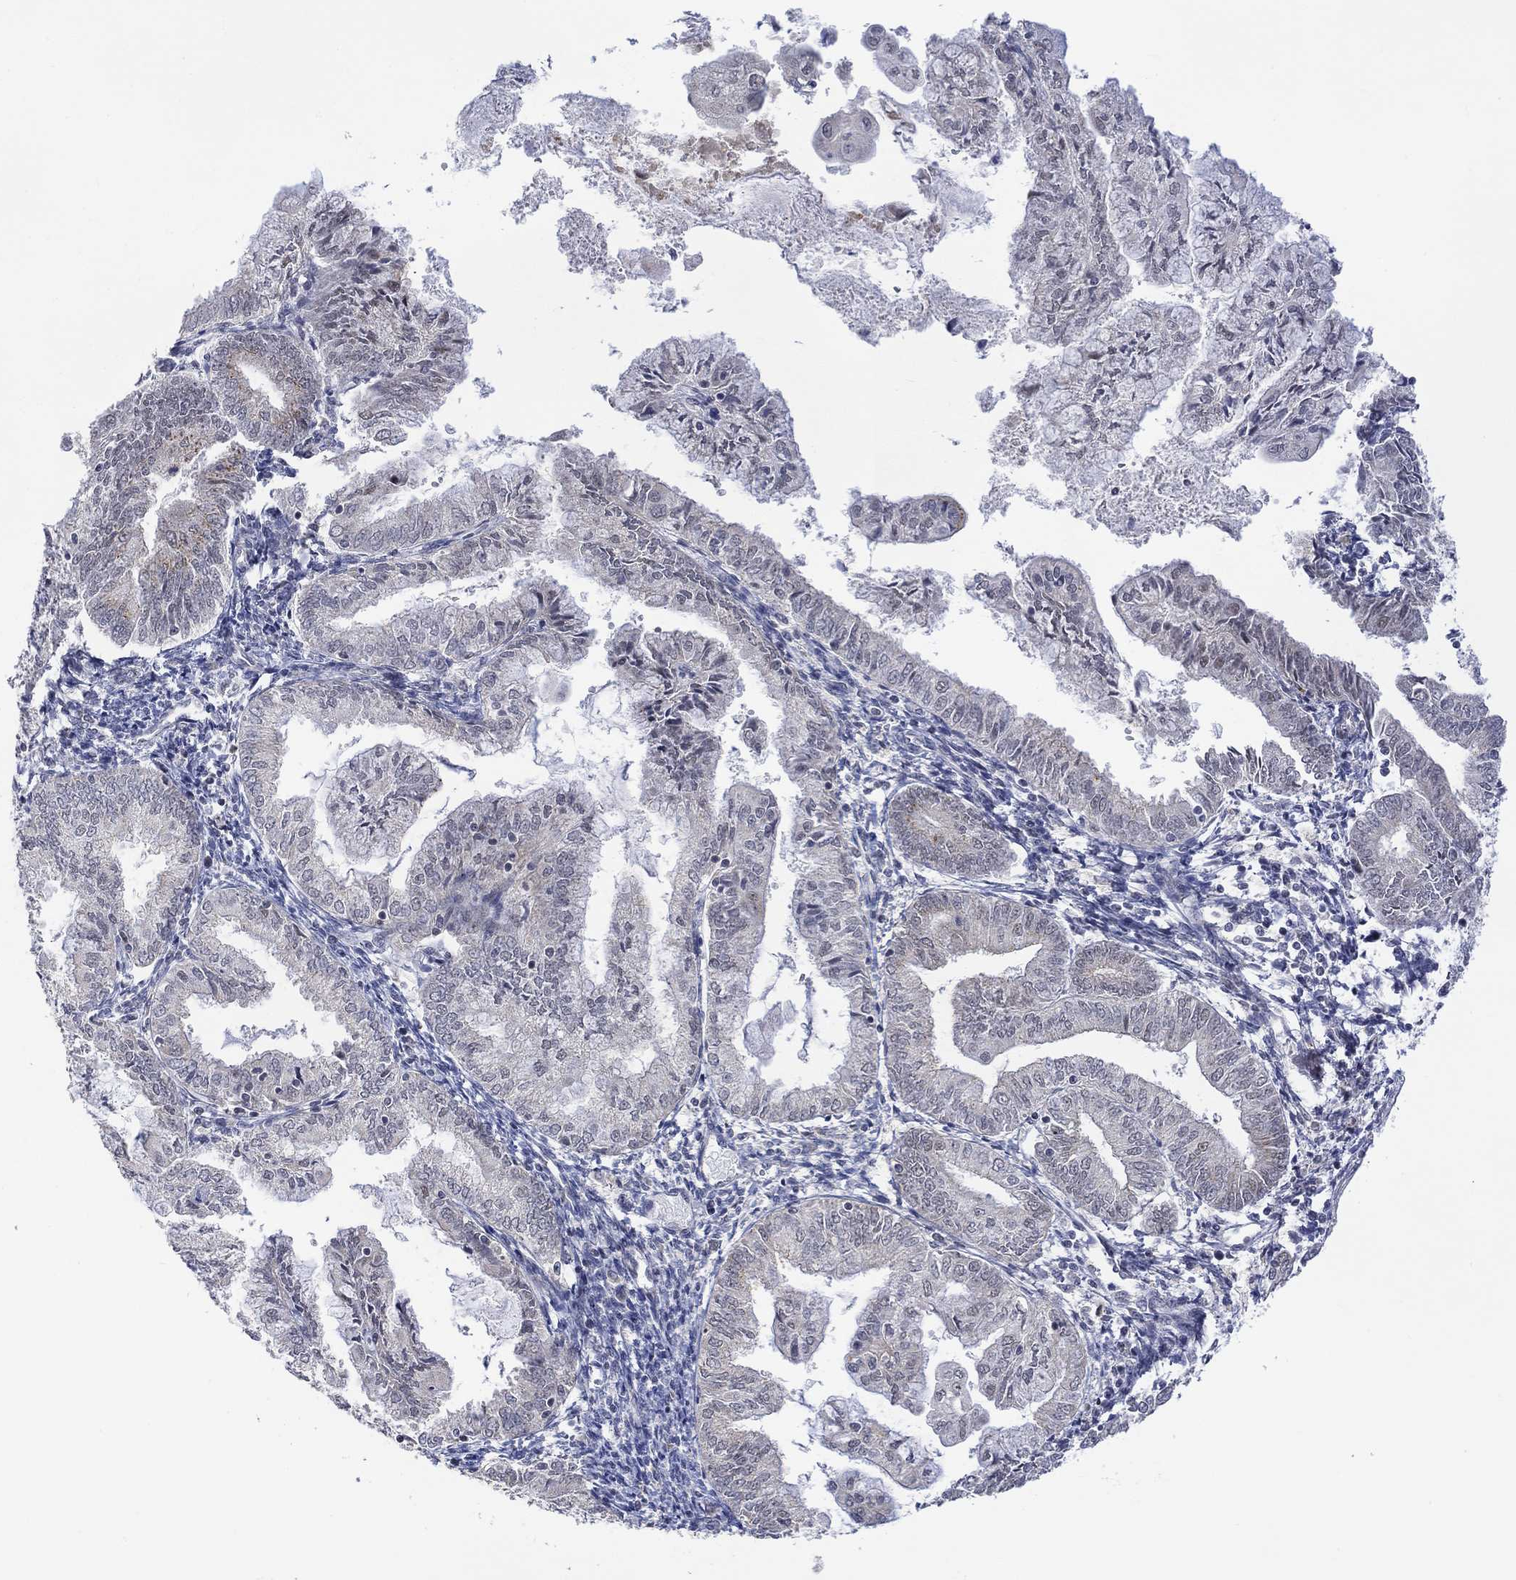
{"staining": {"intensity": "negative", "quantity": "none", "location": "none"}, "tissue": "endometrial cancer", "cell_type": "Tumor cells", "image_type": "cancer", "snomed": [{"axis": "morphology", "description": "Adenocarcinoma, NOS"}, {"axis": "topography", "description": "Endometrium"}], "caption": "There is no significant expression in tumor cells of adenocarcinoma (endometrial). (DAB immunohistochemistry (IHC) with hematoxylin counter stain).", "gene": "SLC48A1", "patient": {"sex": "female", "age": 56}}